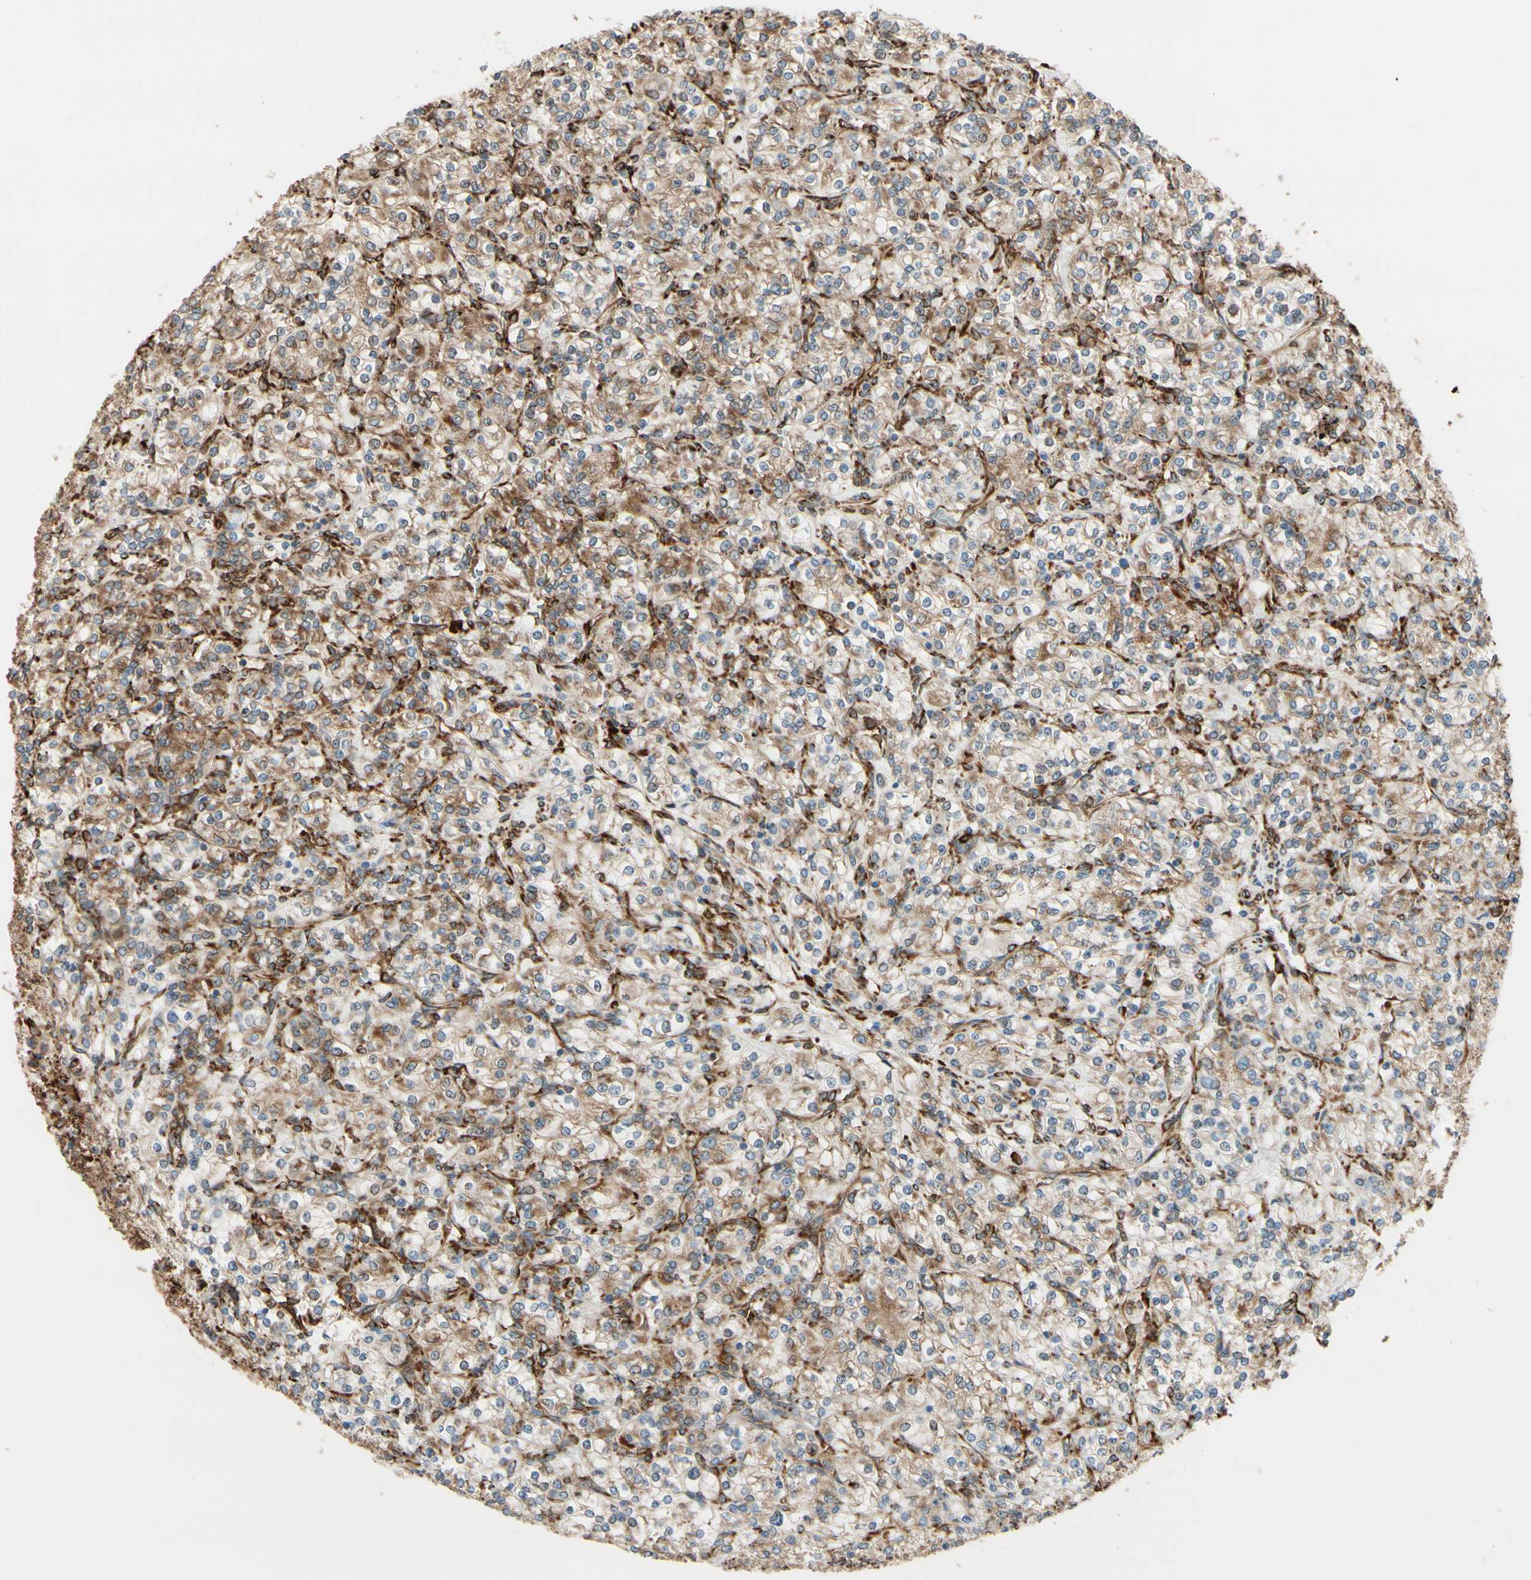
{"staining": {"intensity": "moderate", "quantity": ">75%", "location": "cytoplasmic/membranous"}, "tissue": "renal cancer", "cell_type": "Tumor cells", "image_type": "cancer", "snomed": [{"axis": "morphology", "description": "Adenocarcinoma, NOS"}, {"axis": "topography", "description": "Kidney"}], "caption": "This histopathology image shows immunohistochemistry staining of human renal cancer (adenocarcinoma), with medium moderate cytoplasmic/membranous expression in about >75% of tumor cells.", "gene": "RRBP1", "patient": {"sex": "male", "age": 77}}